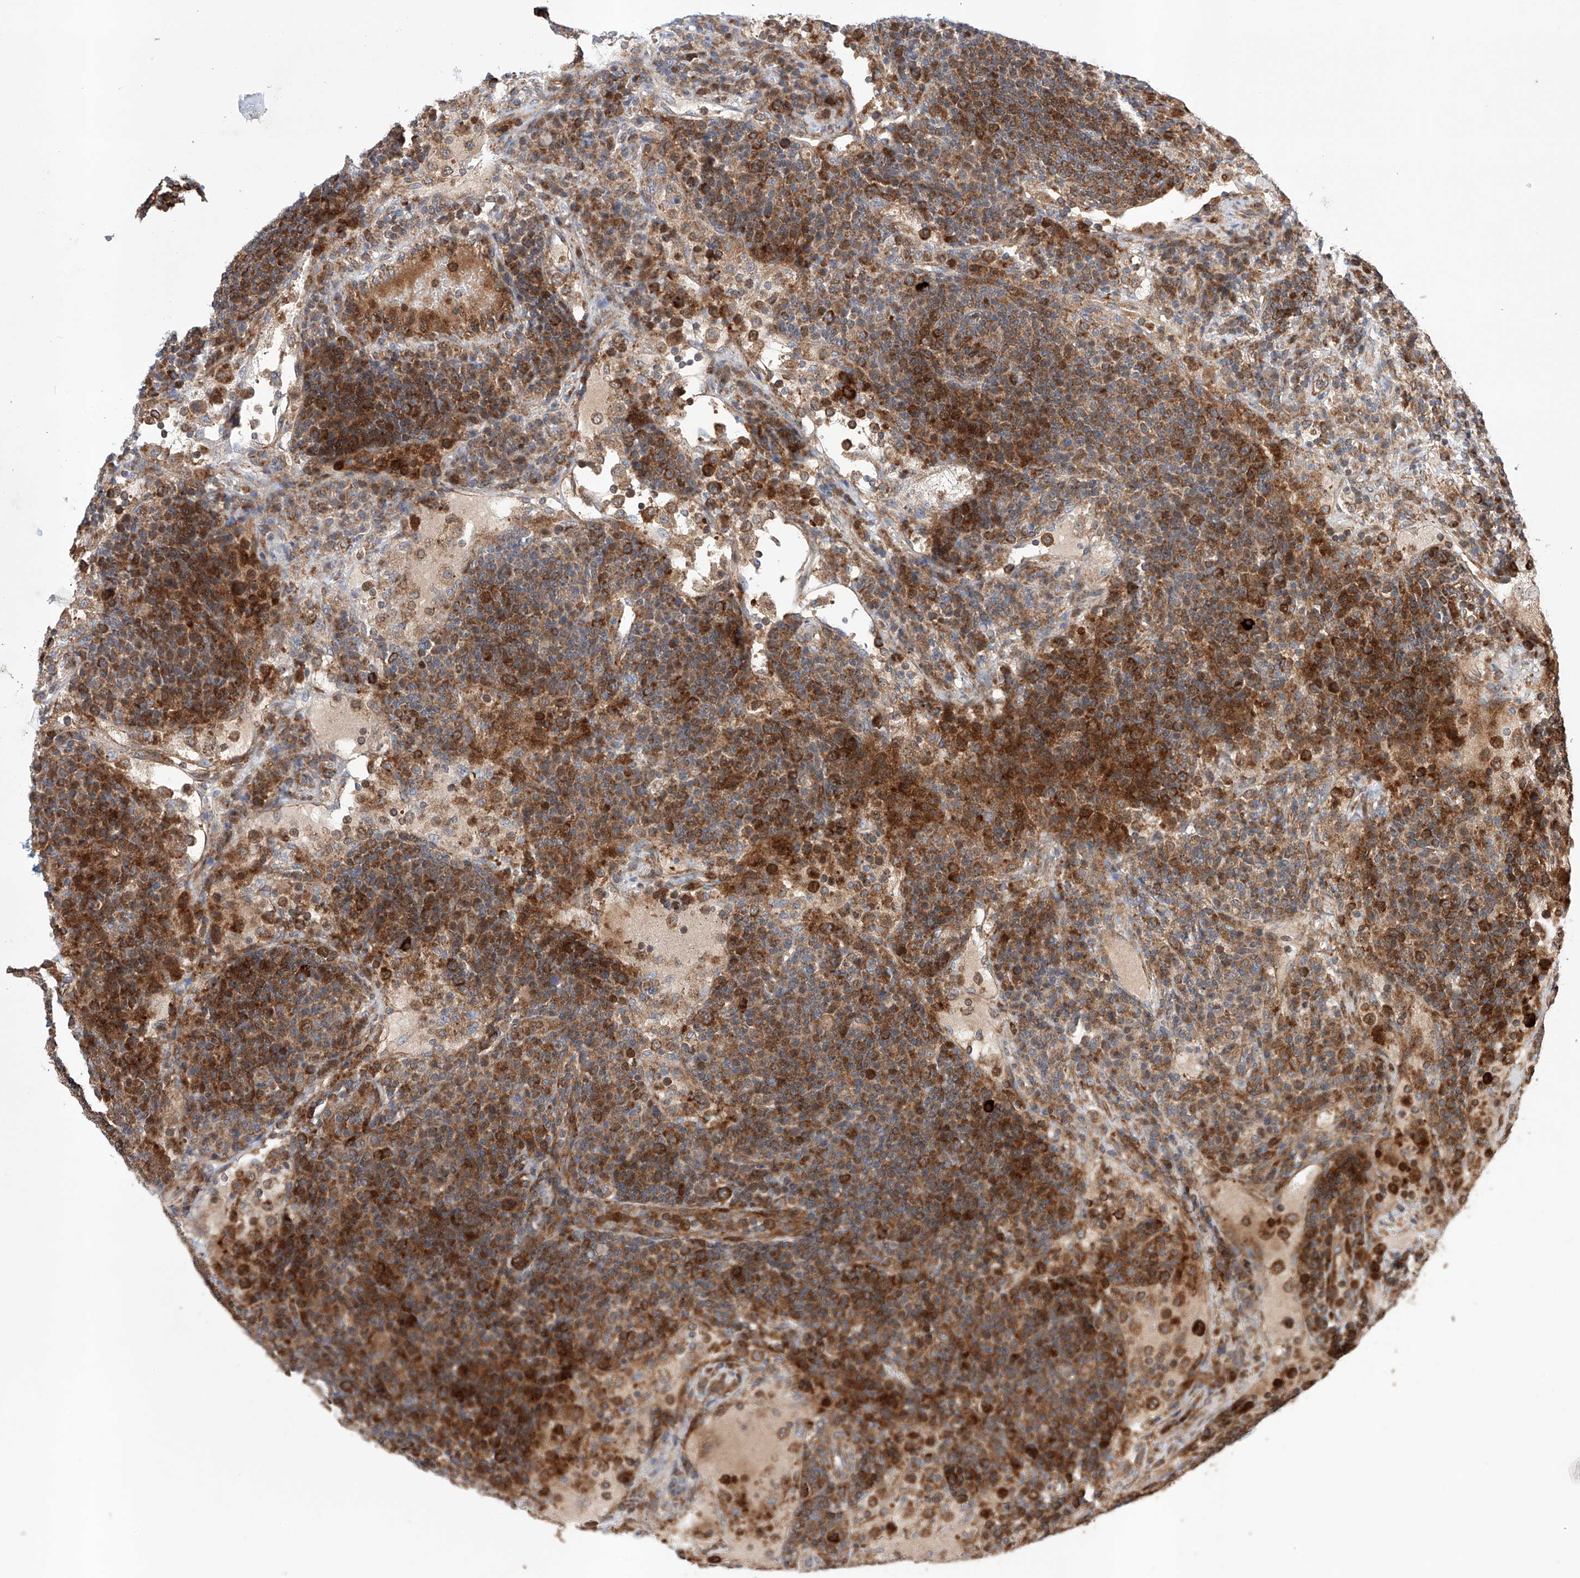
{"staining": {"intensity": "strong", "quantity": "25%-75%", "location": "cytoplasmic/membranous"}, "tissue": "lymph node", "cell_type": "Non-germinal center cells", "image_type": "normal", "snomed": [{"axis": "morphology", "description": "Normal tissue, NOS"}, {"axis": "topography", "description": "Lymph node"}], "caption": "A high amount of strong cytoplasmic/membranous expression is identified in approximately 25%-75% of non-germinal center cells in benign lymph node. The protein is shown in brown color, while the nuclei are stained blue.", "gene": "TIMM23", "patient": {"sex": "female", "age": 53}}